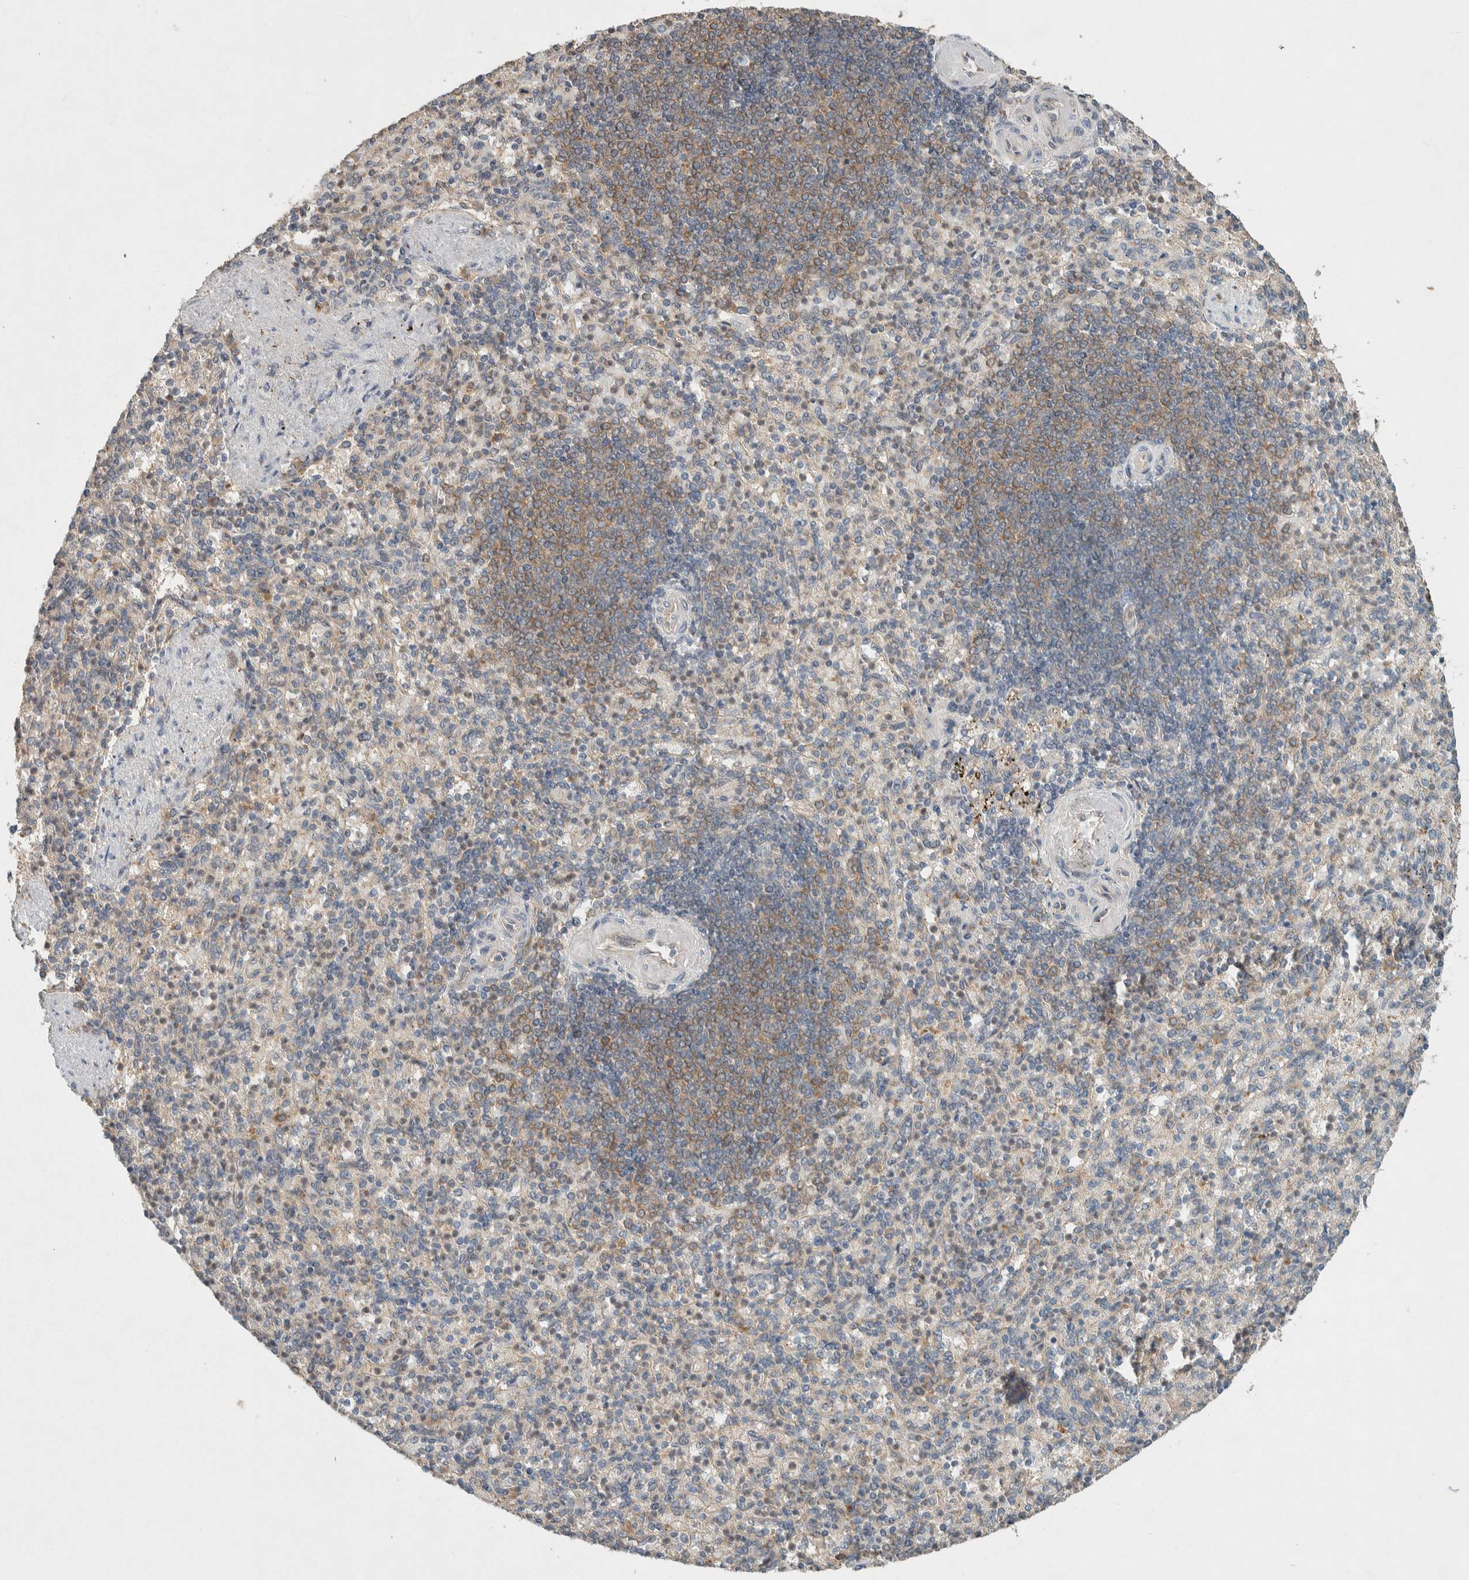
{"staining": {"intensity": "moderate", "quantity": "25%-75%", "location": "cytoplasmic/membranous"}, "tissue": "spleen", "cell_type": "Cells in red pulp", "image_type": "normal", "snomed": [{"axis": "morphology", "description": "Normal tissue, NOS"}, {"axis": "topography", "description": "Spleen"}], "caption": "DAB immunohistochemical staining of unremarkable spleen reveals moderate cytoplasmic/membranous protein positivity in approximately 25%-75% of cells in red pulp.", "gene": "PXK", "patient": {"sex": "female", "age": 74}}